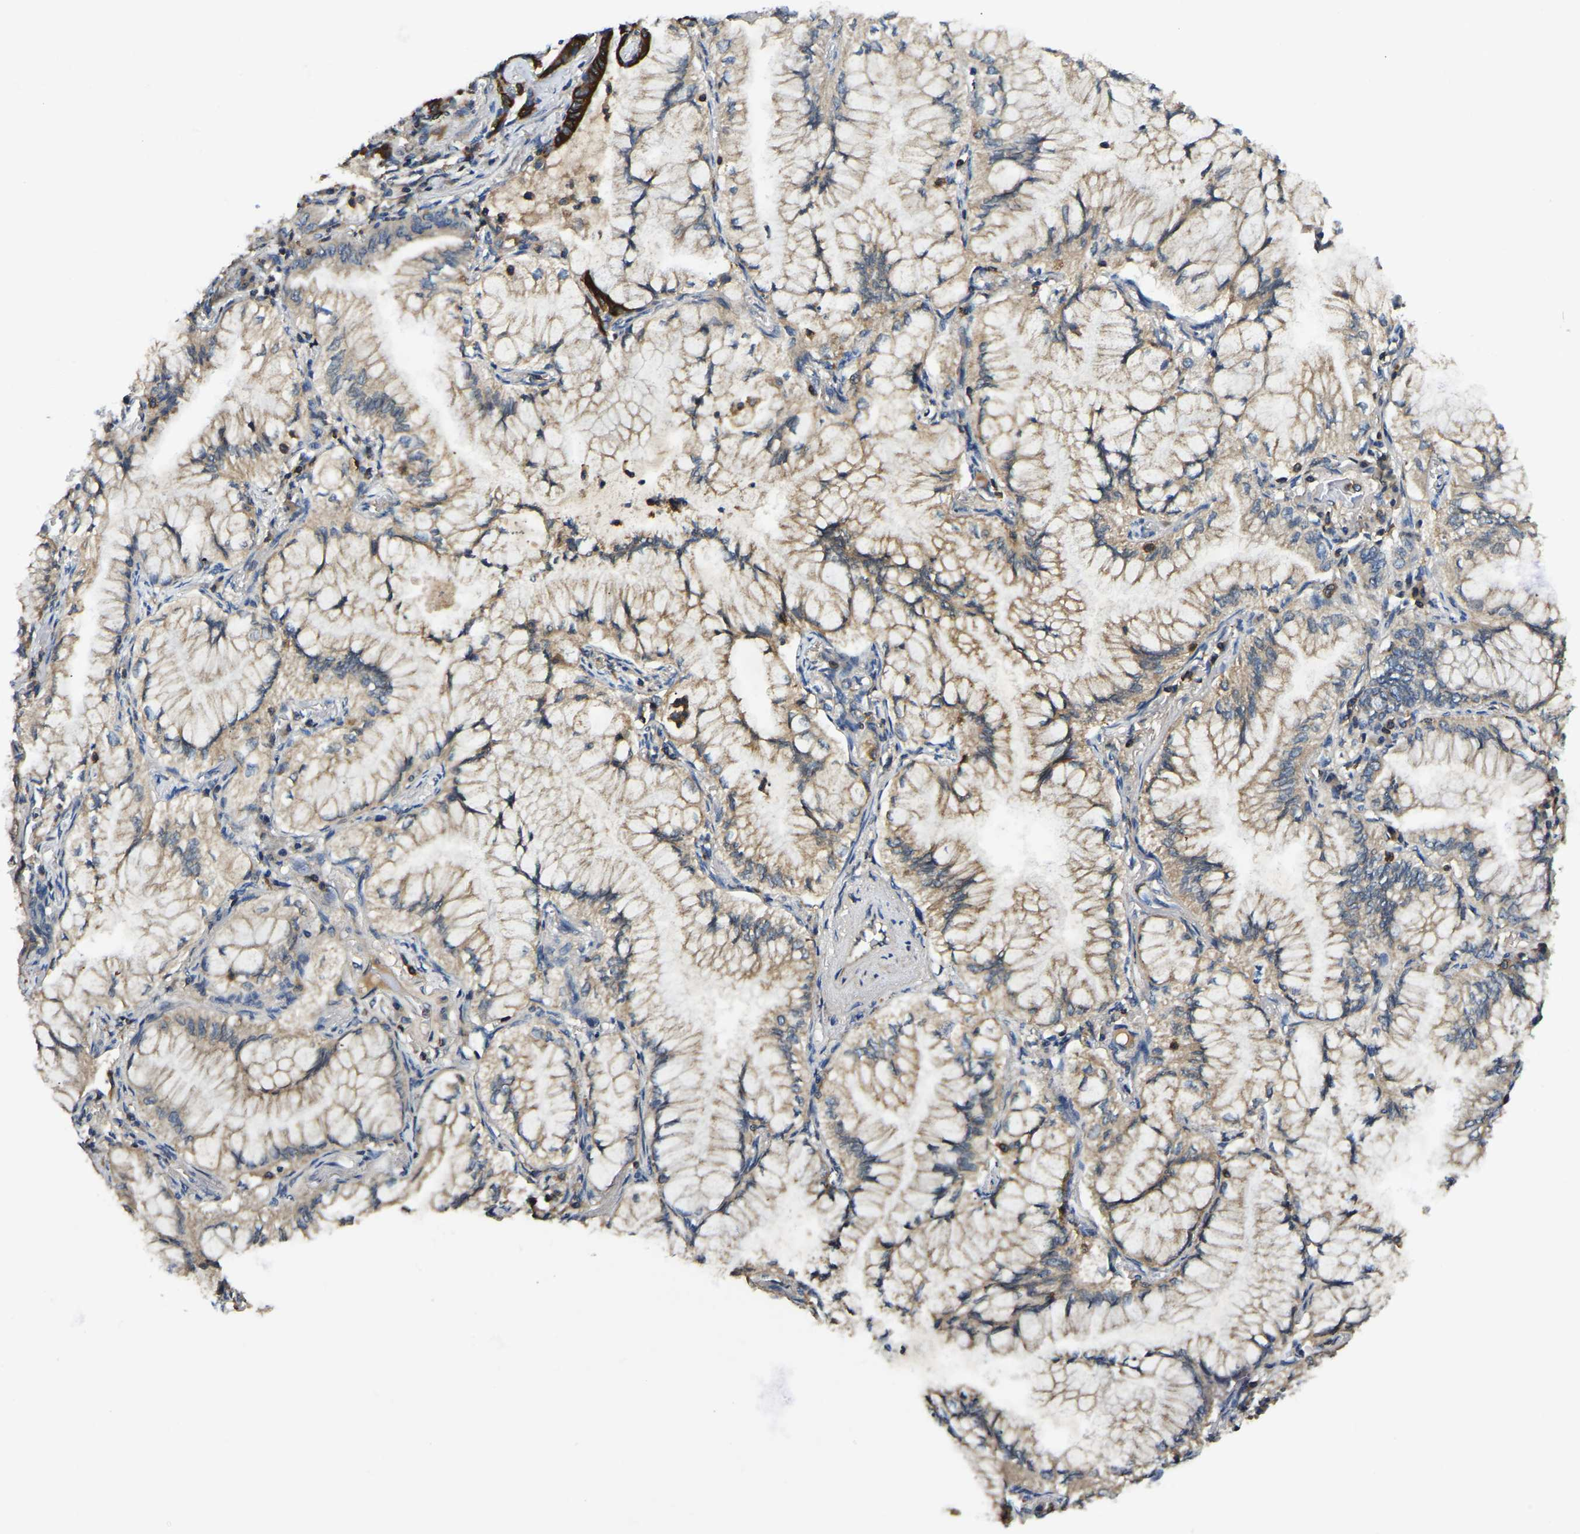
{"staining": {"intensity": "weak", "quantity": "25%-75%", "location": "cytoplasmic/membranous"}, "tissue": "lung cancer", "cell_type": "Tumor cells", "image_type": "cancer", "snomed": [{"axis": "morphology", "description": "Adenocarcinoma, NOS"}, {"axis": "topography", "description": "Lung"}], "caption": "Human adenocarcinoma (lung) stained for a protein (brown) shows weak cytoplasmic/membranous positive expression in approximately 25%-75% of tumor cells.", "gene": "SMPD2", "patient": {"sex": "female", "age": 70}}